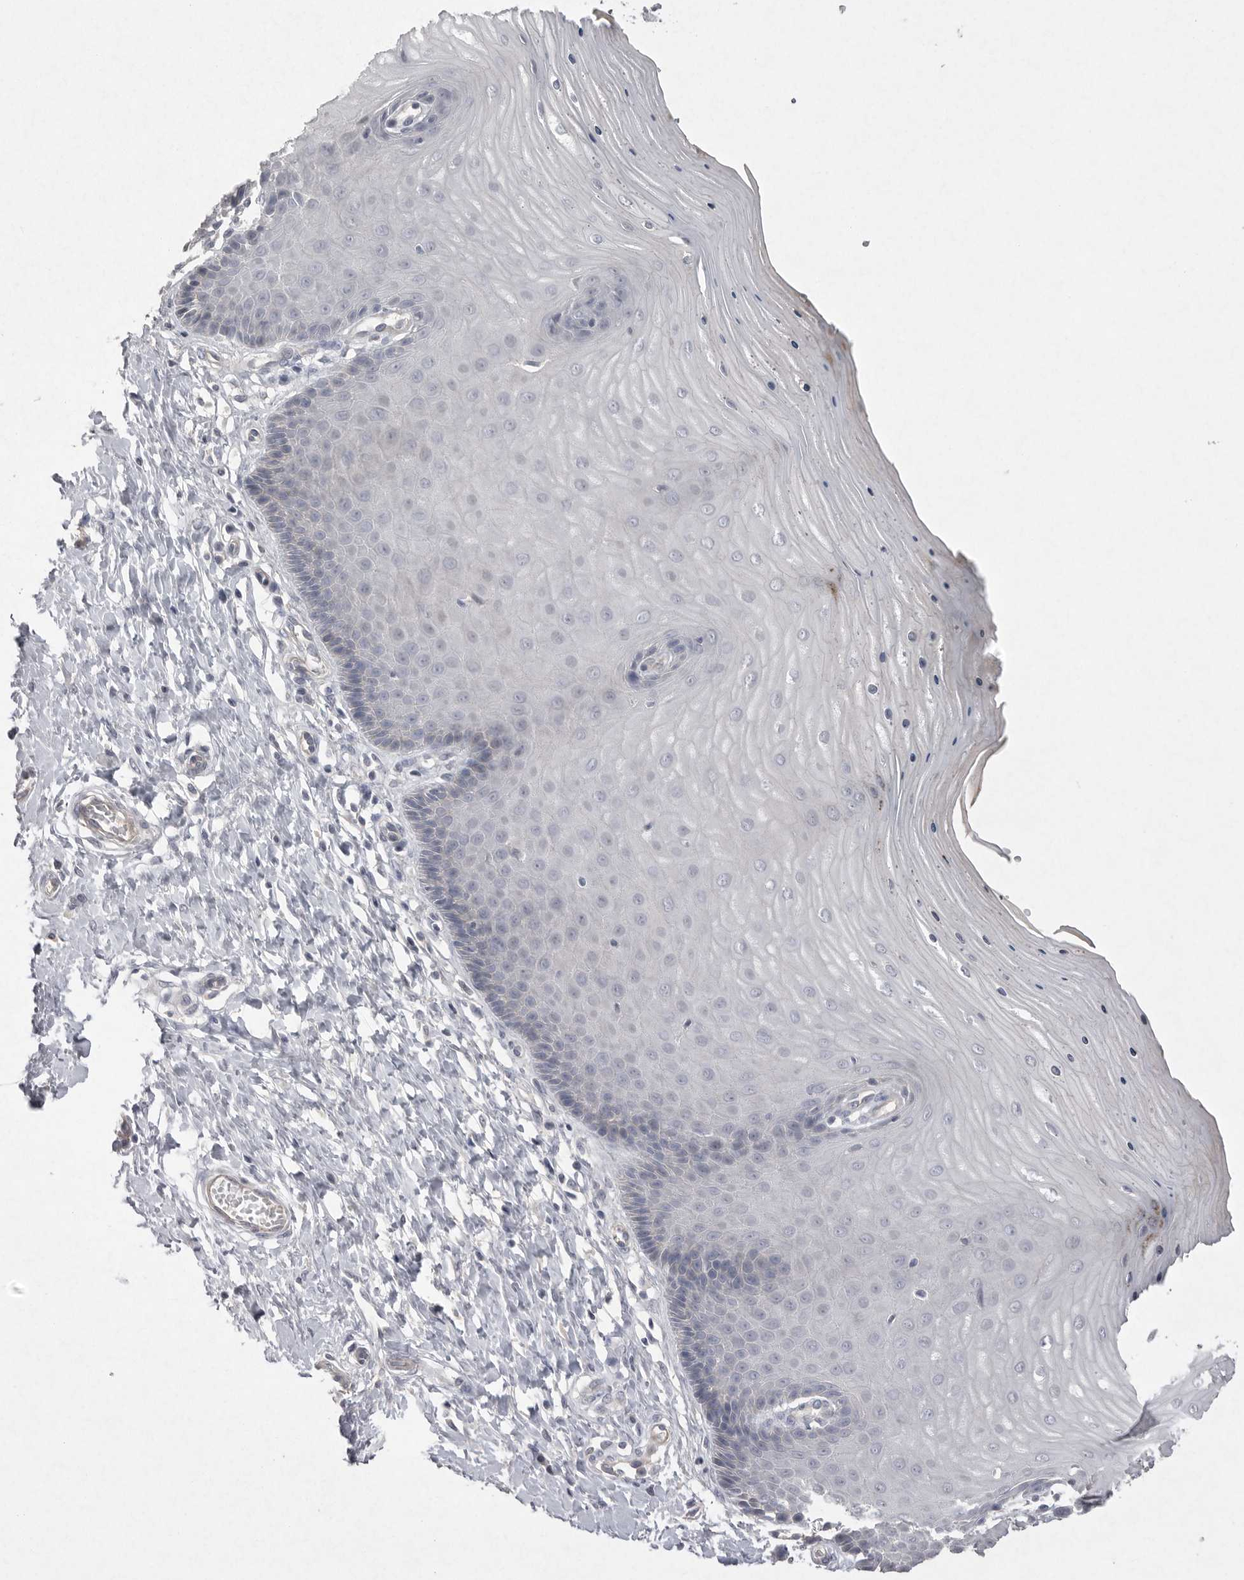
{"staining": {"intensity": "negative", "quantity": "none", "location": "none"}, "tissue": "cervix", "cell_type": "Glandular cells", "image_type": "normal", "snomed": [{"axis": "morphology", "description": "Normal tissue, NOS"}, {"axis": "topography", "description": "Cervix"}], "caption": "A high-resolution micrograph shows immunohistochemistry staining of benign cervix, which shows no significant expression in glandular cells. The staining is performed using DAB brown chromogen with nuclei counter-stained in using hematoxylin.", "gene": "VANGL2", "patient": {"sex": "female", "age": 55}}